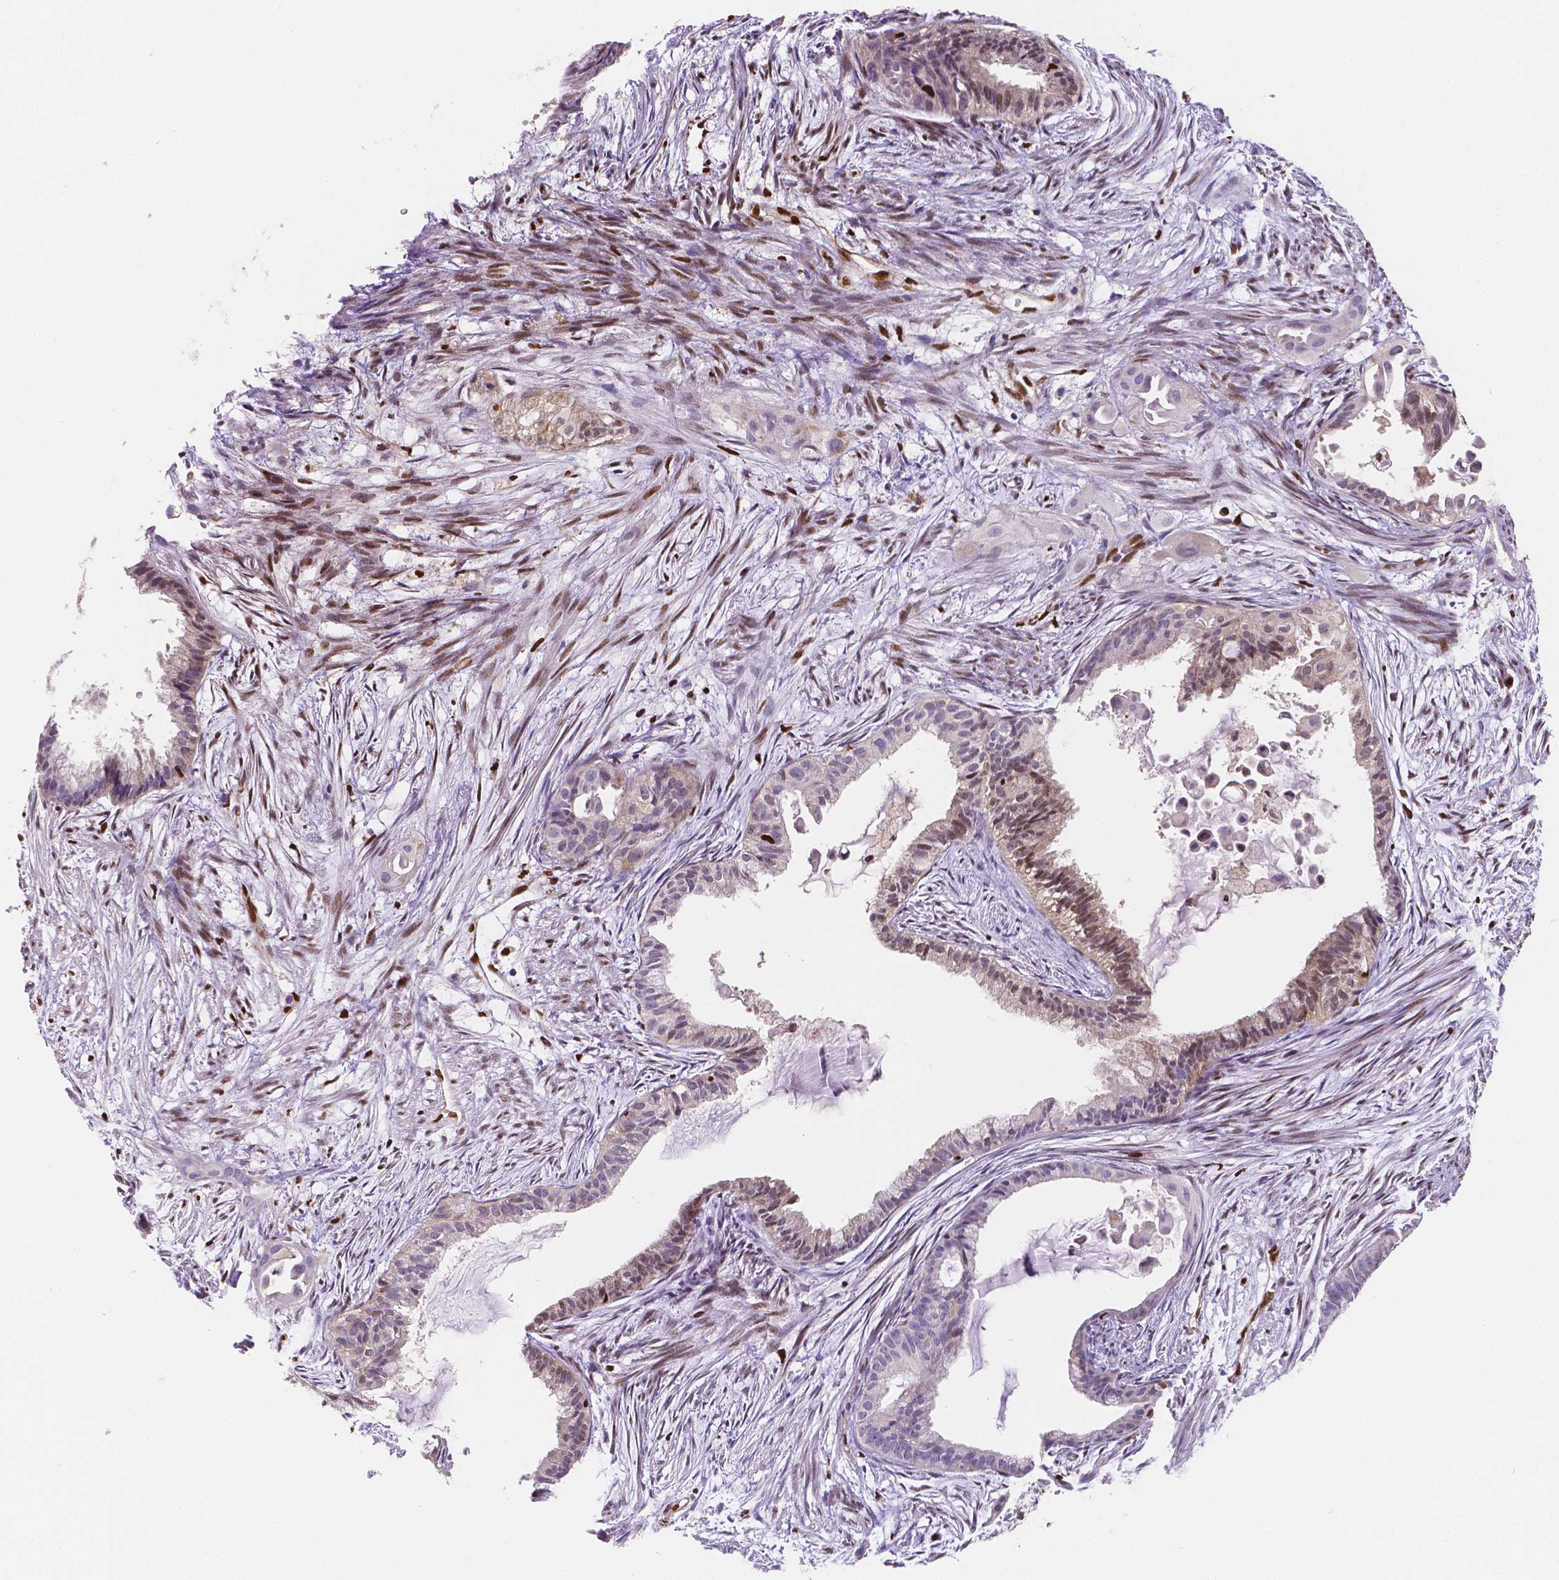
{"staining": {"intensity": "weak", "quantity": "<25%", "location": "nuclear"}, "tissue": "endometrial cancer", "cell_type": "Tumor cells", "image_type": "cancer", "snomed": [{"axis": "morphology", "description": "Adenocarcinoma, NOS"}, {"axis": "topography", "description": "Endometrium"}], "caption": "Tumor cells show no significant expression in endometrial adenocarcinoma. (DAB IHC with hematoxylin counter stain).", "gene": "MEF2C", "patient": {"sex": "female", "age": 86}}